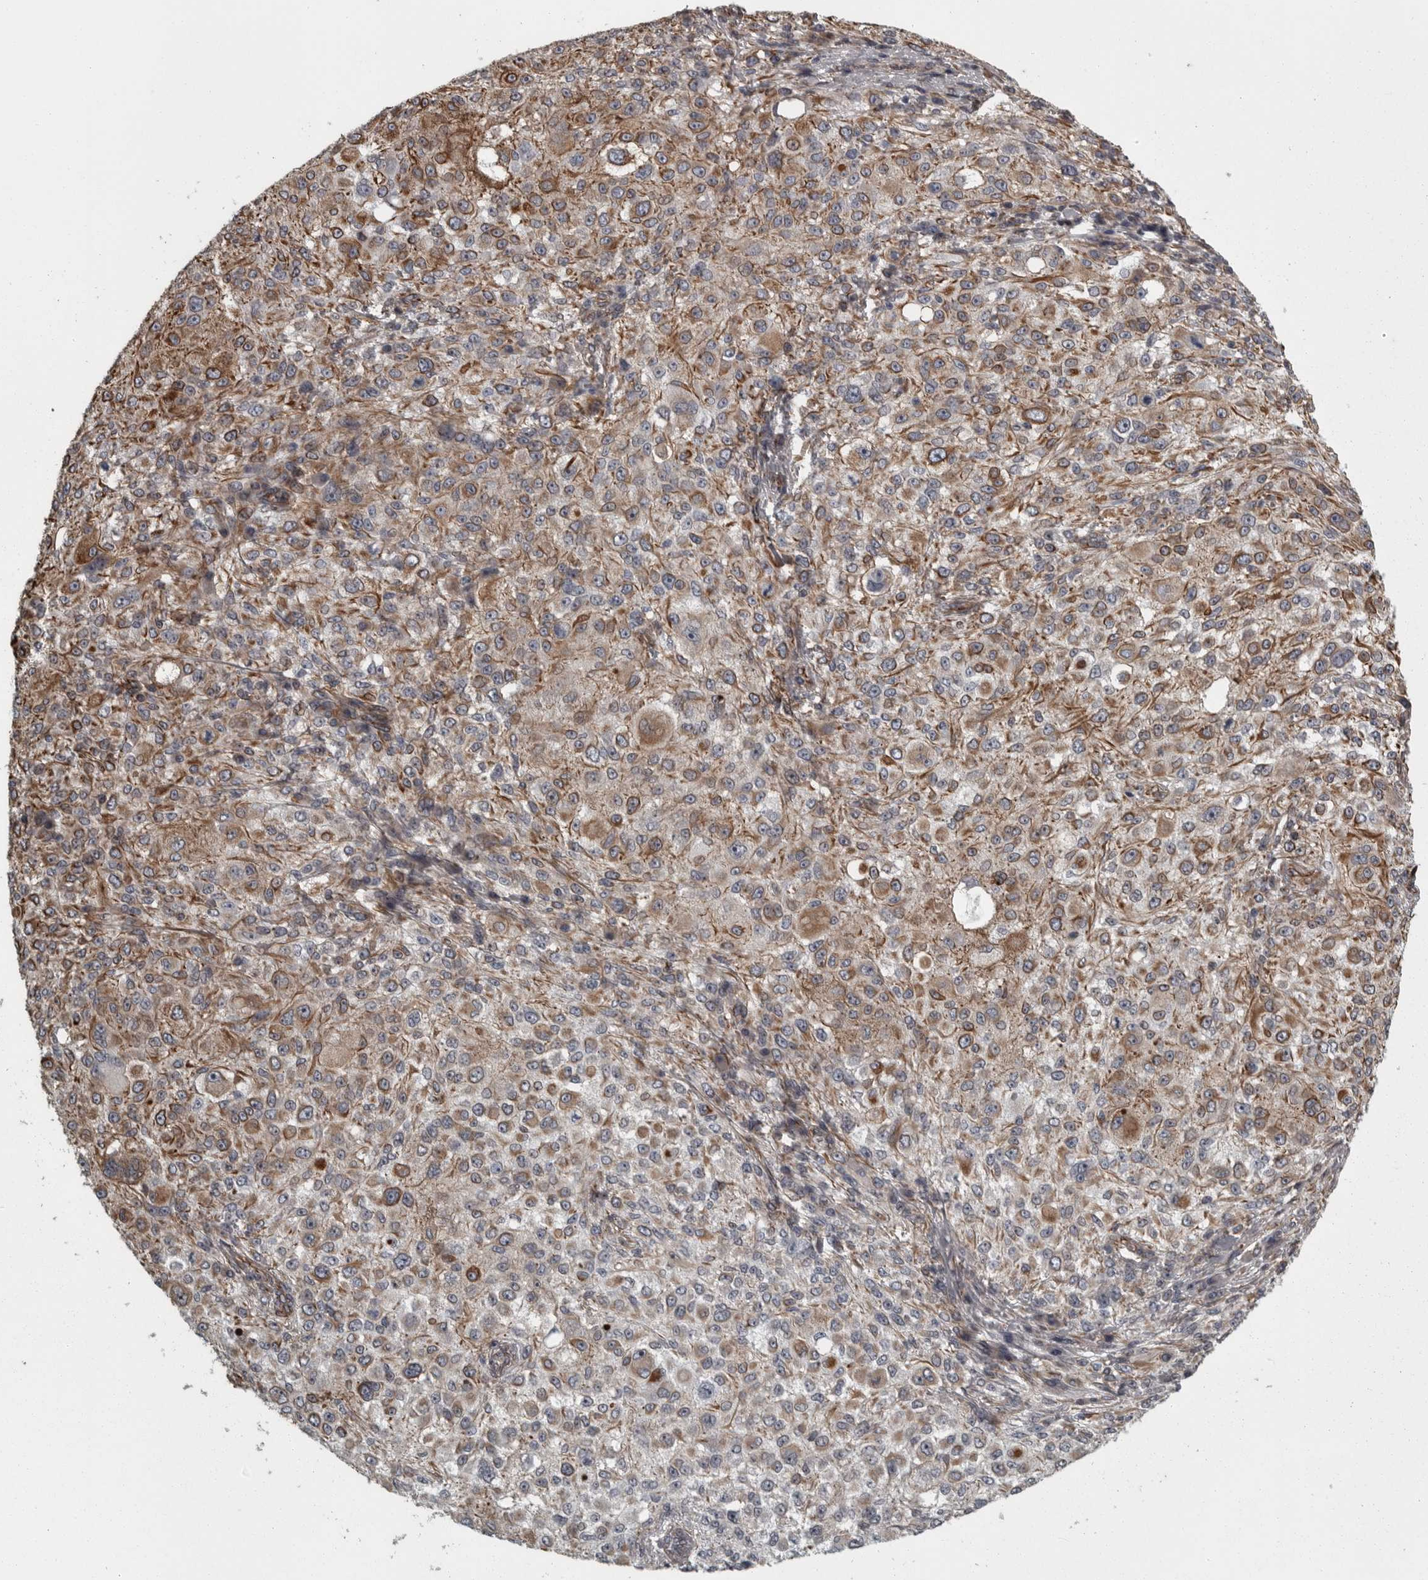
{"staining": {"intensity": "weak", "quantity": ">75%", "location": "cytoplasmic/membranous"}, "tissue": "melanoma", "cell_type": "Tumor cells", "image_type": "cancer", "snomed": [{"axis": "morphology", "description": "Necrosis, NOS"}, {"axis": "morphology", "description": "Malignant melanoma, NOS"}, {"axis": "topography", "description": "Skin"}], "caption": "There is low levels of weak cytoplasmic/membranous positivity in tumor cells of malignant melanoma, as demonstrated by immunohistochemical staining (brown color).", "gene": "FAAP100", "patient": {"sex": "female", "age": 87}}